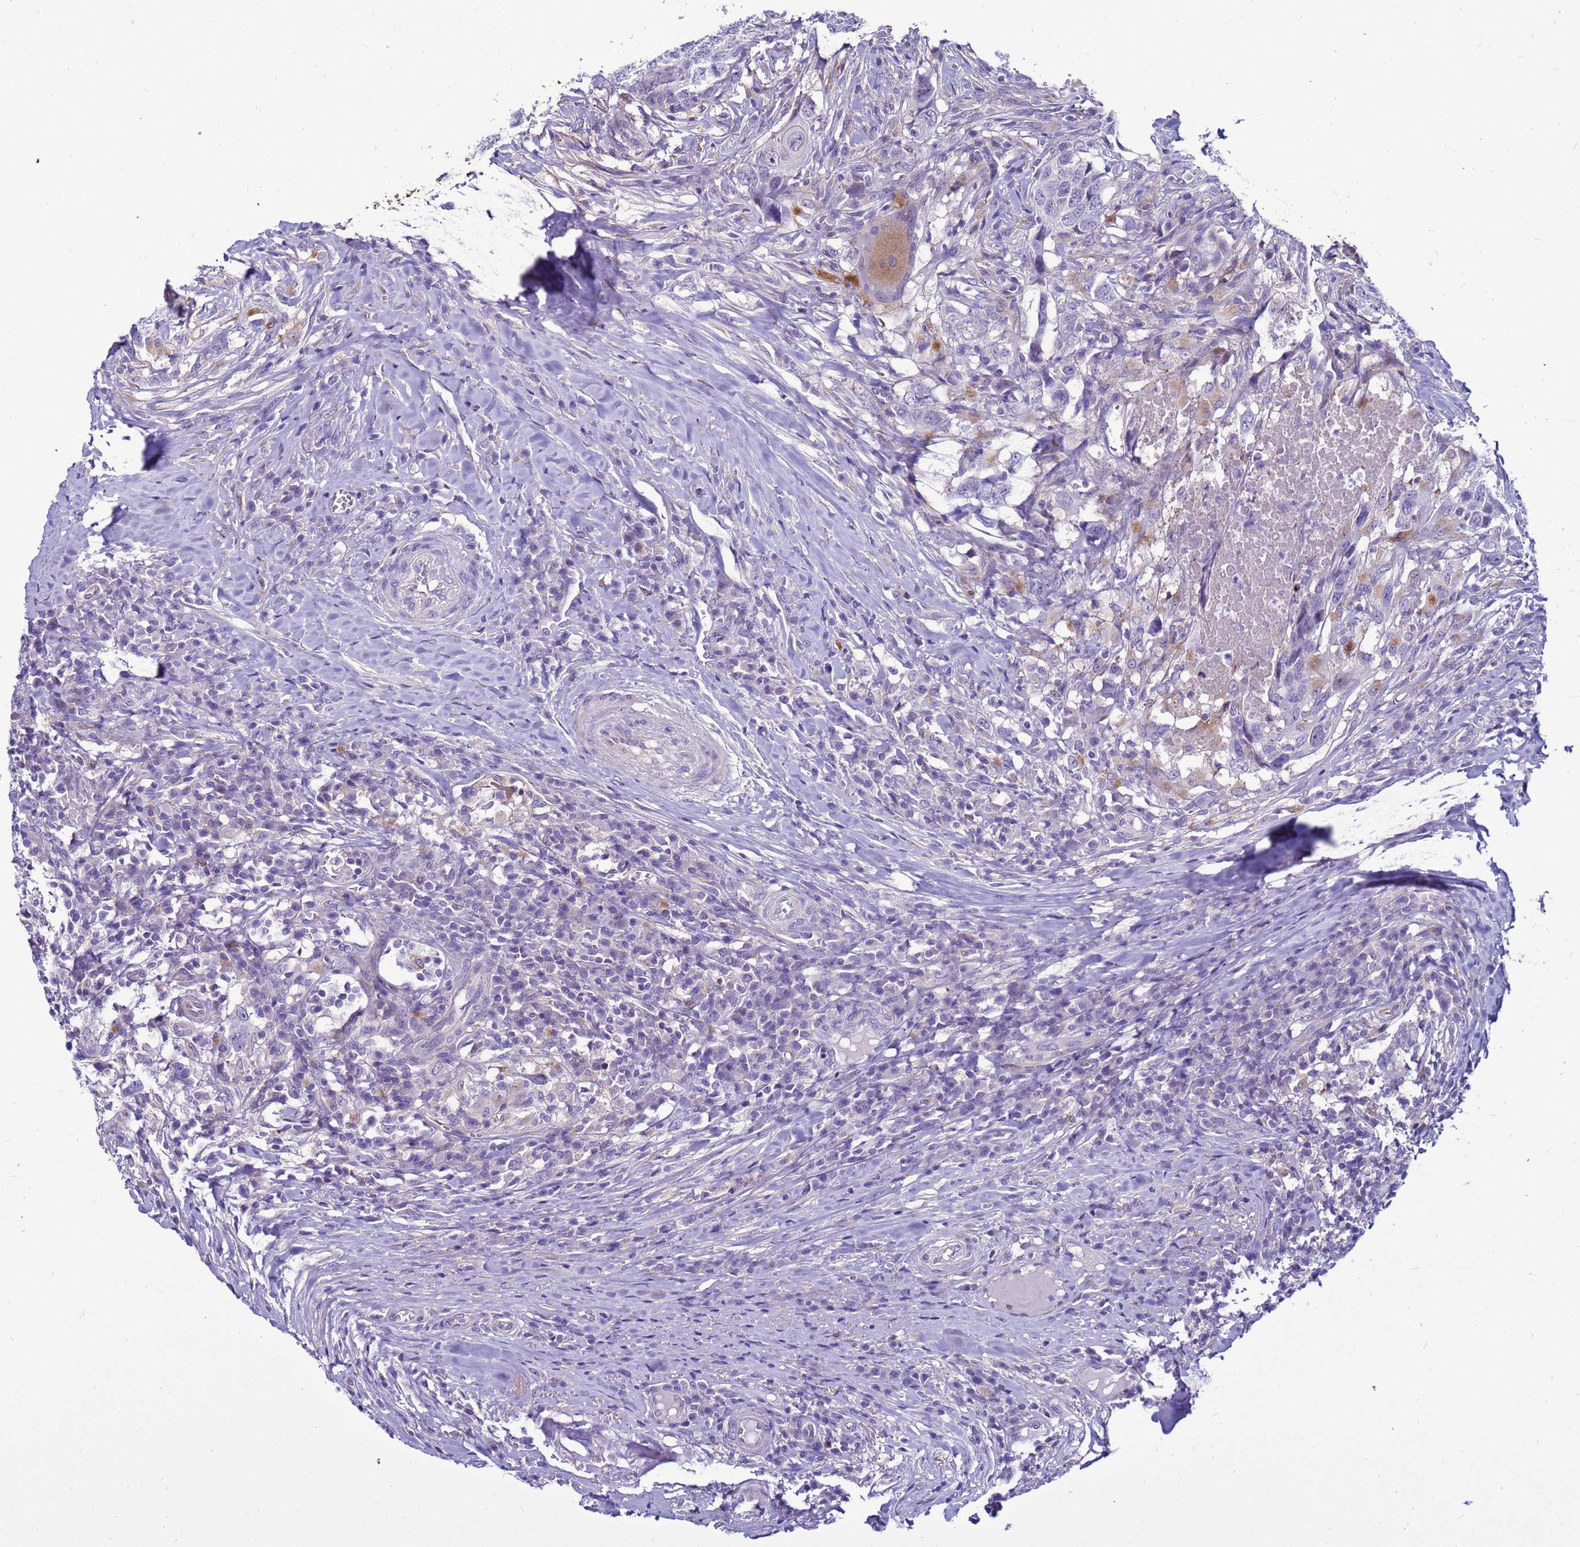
{"staining": {"intensity": "moderate", "quantity": "<25%", "location": "cytoplasmic/membranous"}, "tissue": "head and neck cancer", "cell_type": "Tumor cells", "image_type": "cancer", "snomed": [{"axis": "morphology", "description": "Squamous cell carcinoma, NOS"}, {"axis": "topography", "description": "Head-Neck"}], "caption": "IHC staining of head and neck cancer (squamous cell carcinoma), which displays low levels of moderate cytoplasmic/membranous positivity in about <25% of tumor cells indicating moderate cytoplasmic/membranous protein positivity. The staining was performed using DAB (brown) for protein detection and nuclei were counterstained in hematoxylin (blue).", "gene": "NAT2", "patient": {"sex": "male", "age": 66}}